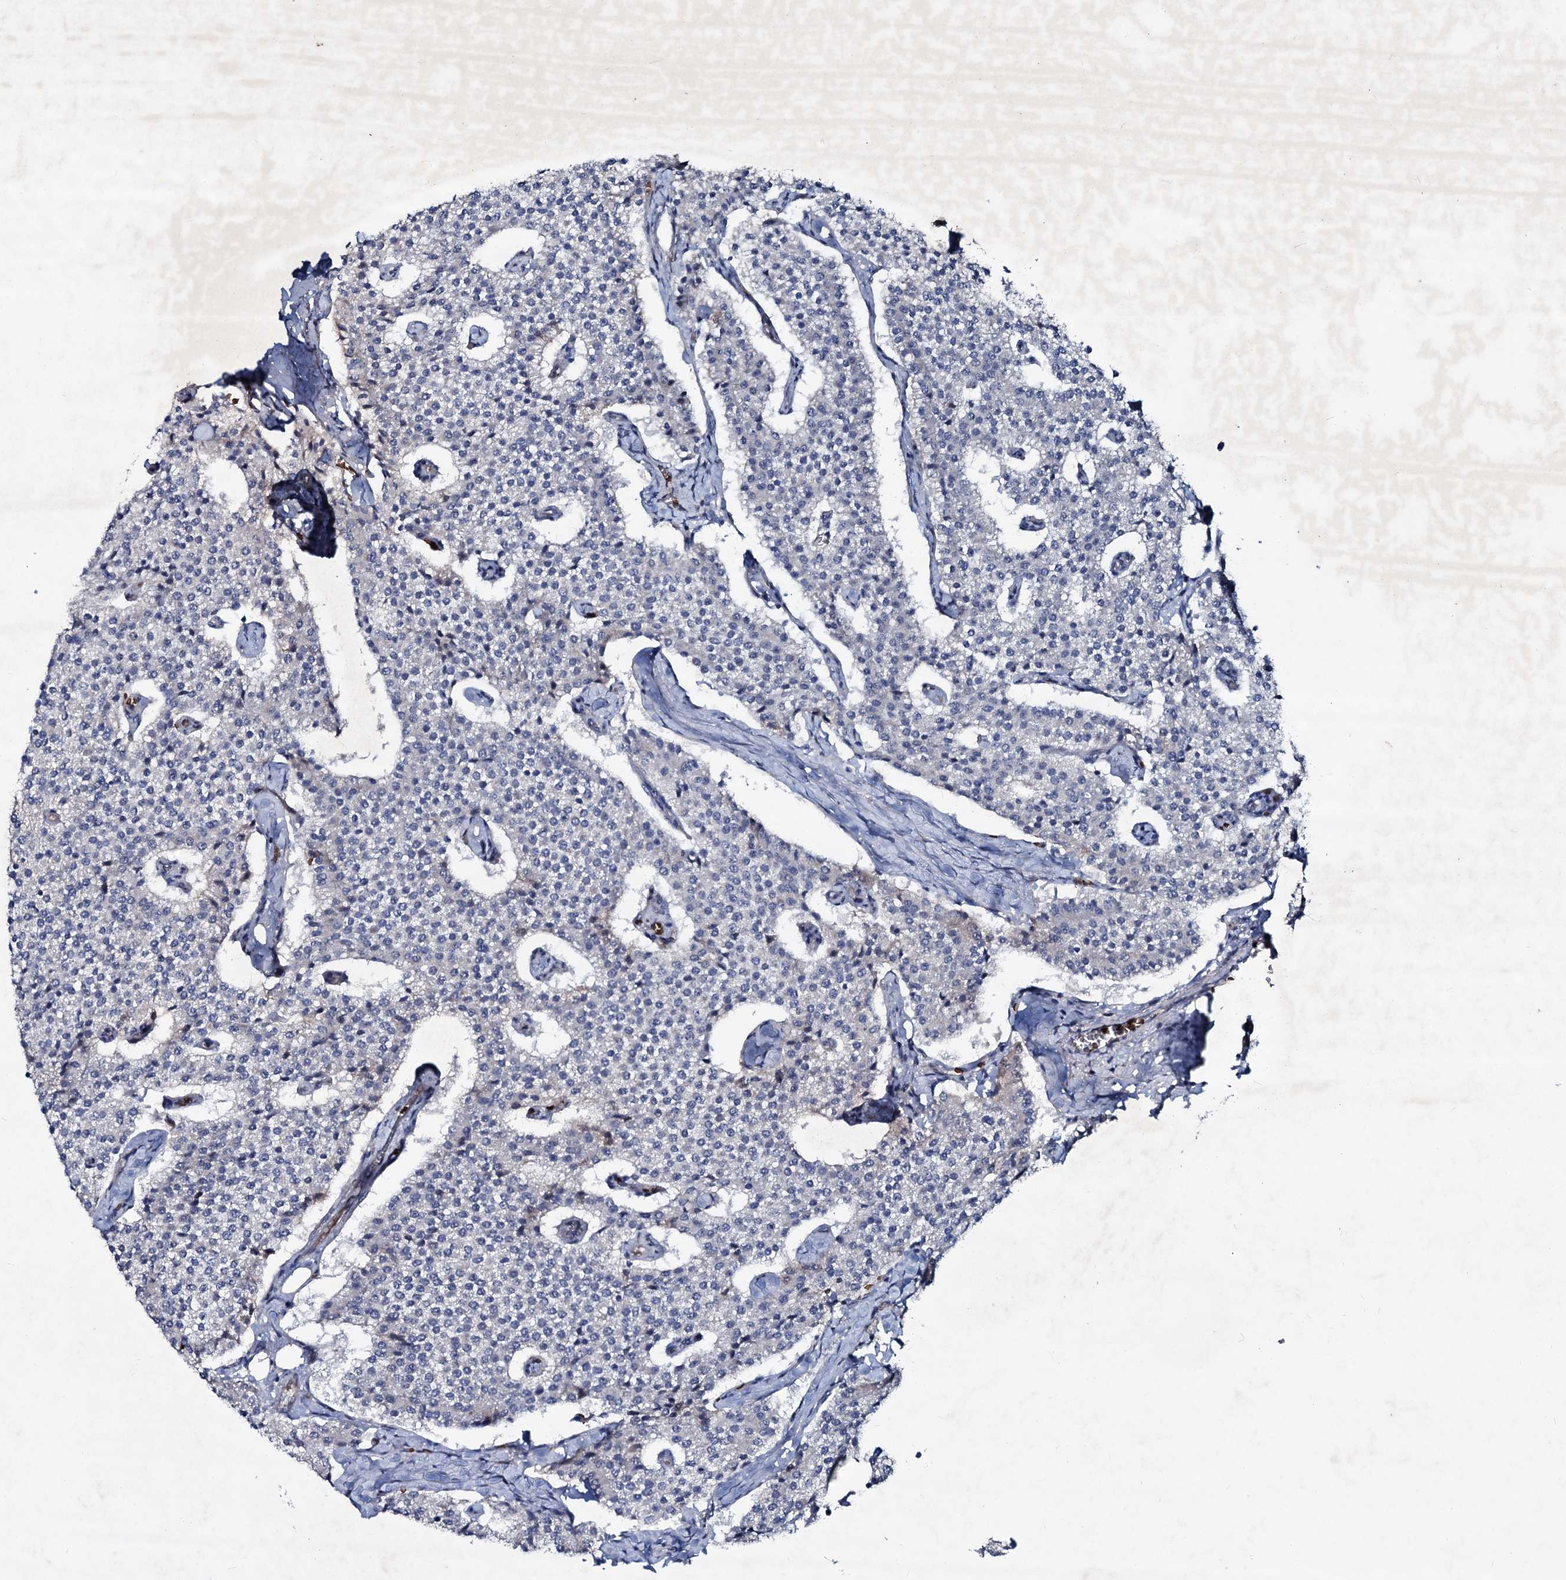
{"staining": {"intensity": "negative", "quantity": "none", "location": "none"}, "tissue": "carcinoid", "cell_type": "Tumor cells", "image_type": "cancer", "snomed": [{"axis": "morphology", "description": "Carcinoid, malignant, NOS"}, {"axis": "topography", "description": "Colon"}], "caption": "Tumor cells show no significant staining in carcinoid.", "gene": "RNF6", "patient": {"sex": "female", "age": 52}}